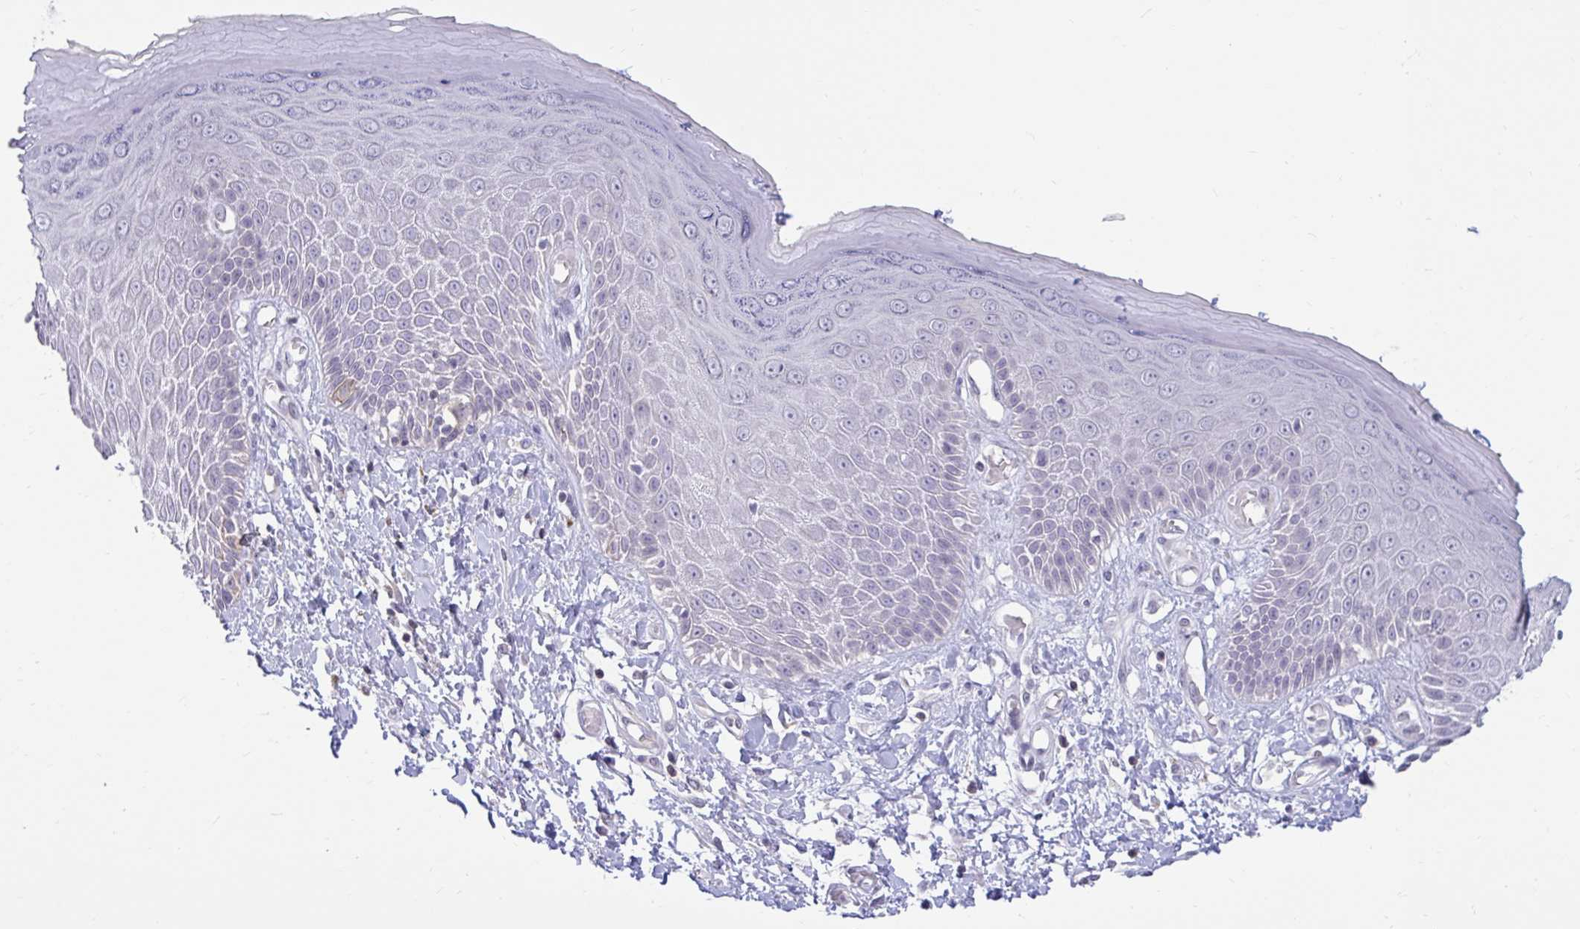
{"staining": {"intensity": "negative", "quantity": "none", "location": "none"}, "tissue": "skin", "cell_type": "Epidermal cells", "image_type": "normal", "snomed": [{"axis": "morphology", "description": "Normal tissue, NOS"}, {"axis": "topography", "description": "Anal"}, {"axis": "topography", "description": "Peripheral nerve tissue"}], "caption": "Epidermal cells show no significant positivity in unremarkable skin. (Immunohistochemistry (ihc), brightfield microscopy, high magnification).", "gene": "ARPP19", "patient": {"sex": "male", "age": 78}}